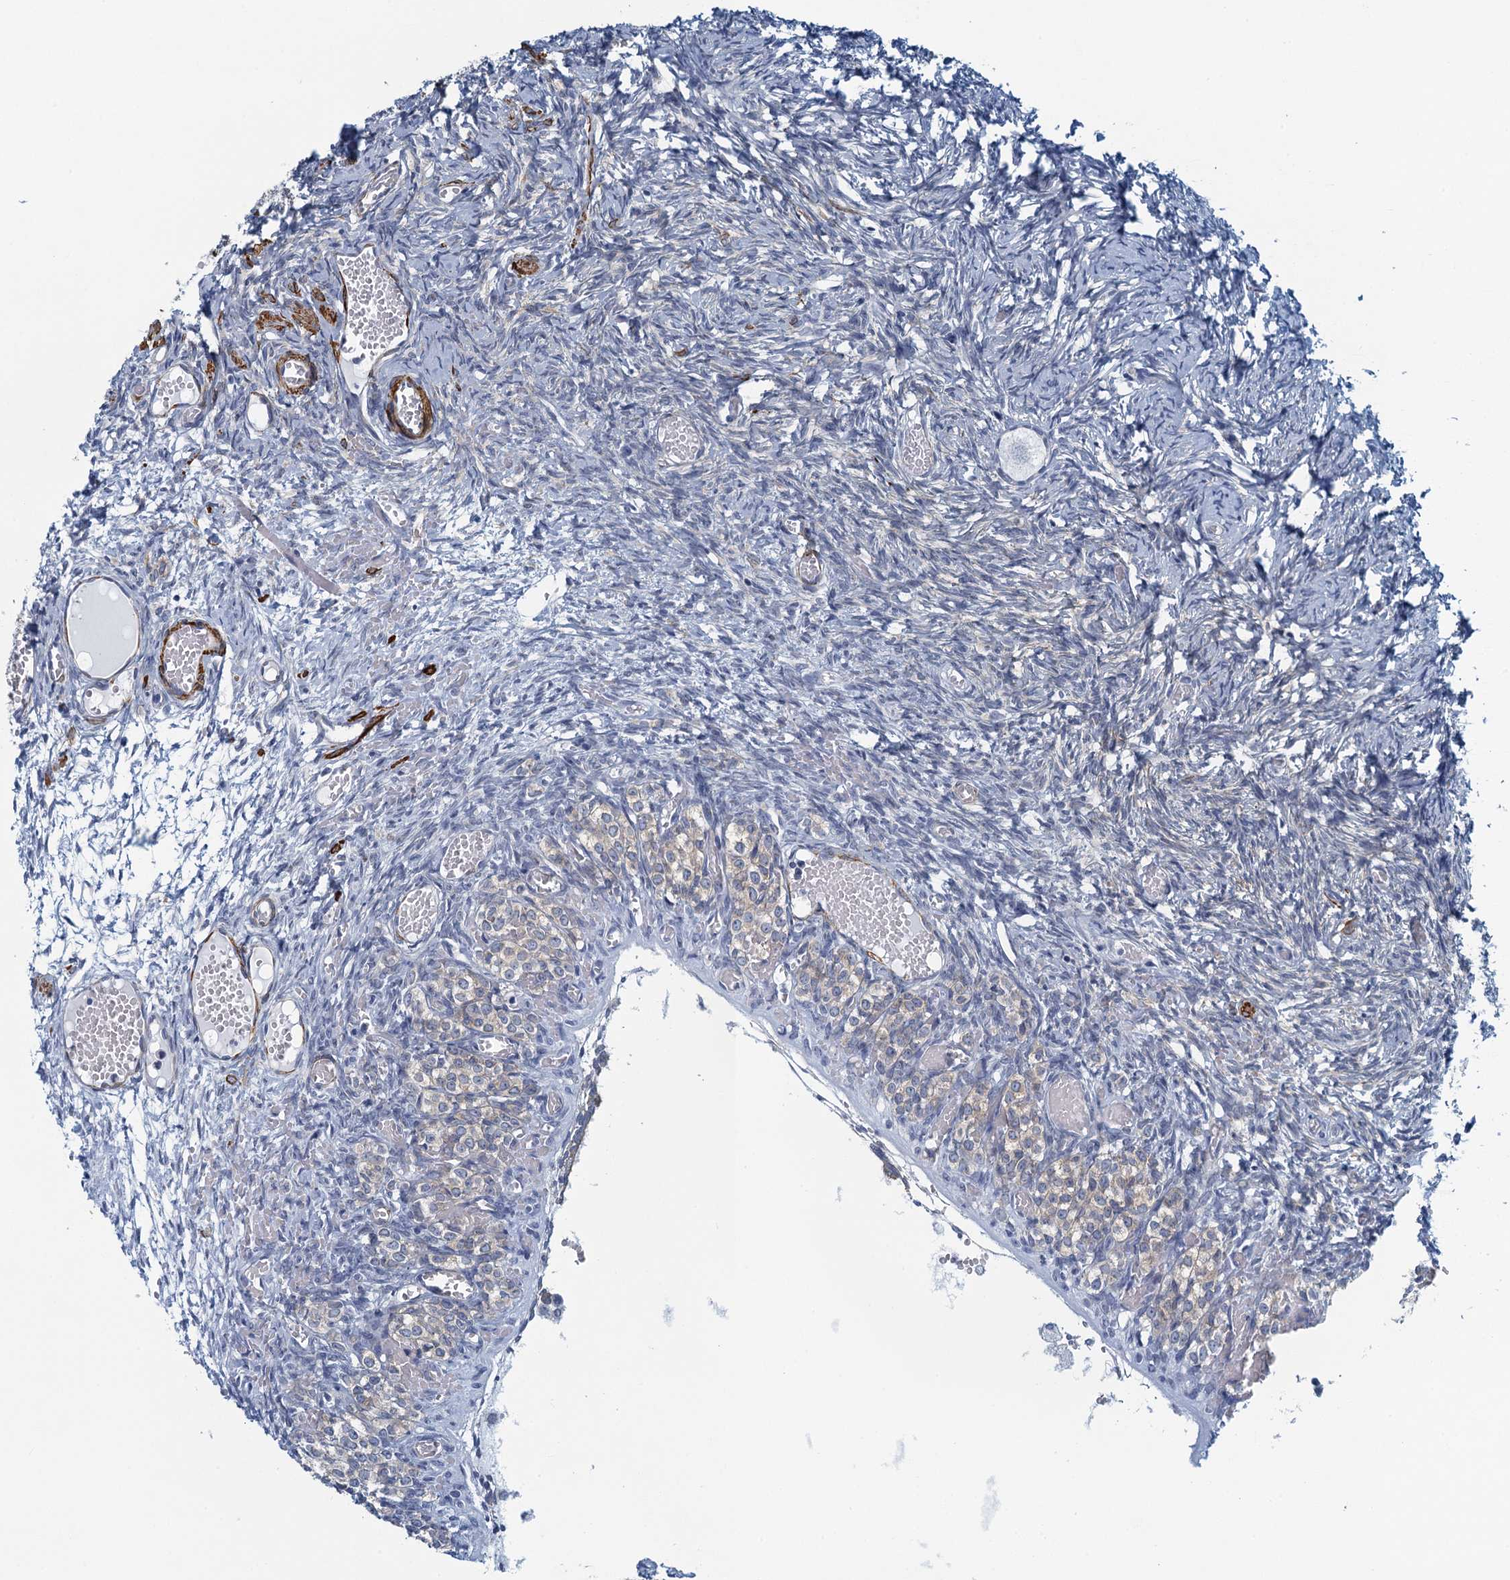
{"staining": {"intensity": "negative", "quantity": "none", "location": "none"}, "tissue": "ovary", "cell_type": "Follicle cells", "image_type": "normal", "snomed": [{"axis": "morphology", "description": "Adenocarcinoma, NOS"}, {"axis": "topography", "description": "Endometrium"}], "caption": "Ovary stained for a protein using immunohistochemistry (IHC) exhibits no staining follicle cells.", "gene": "ALG2", "patient": {"sex": "female", "age": 32}}